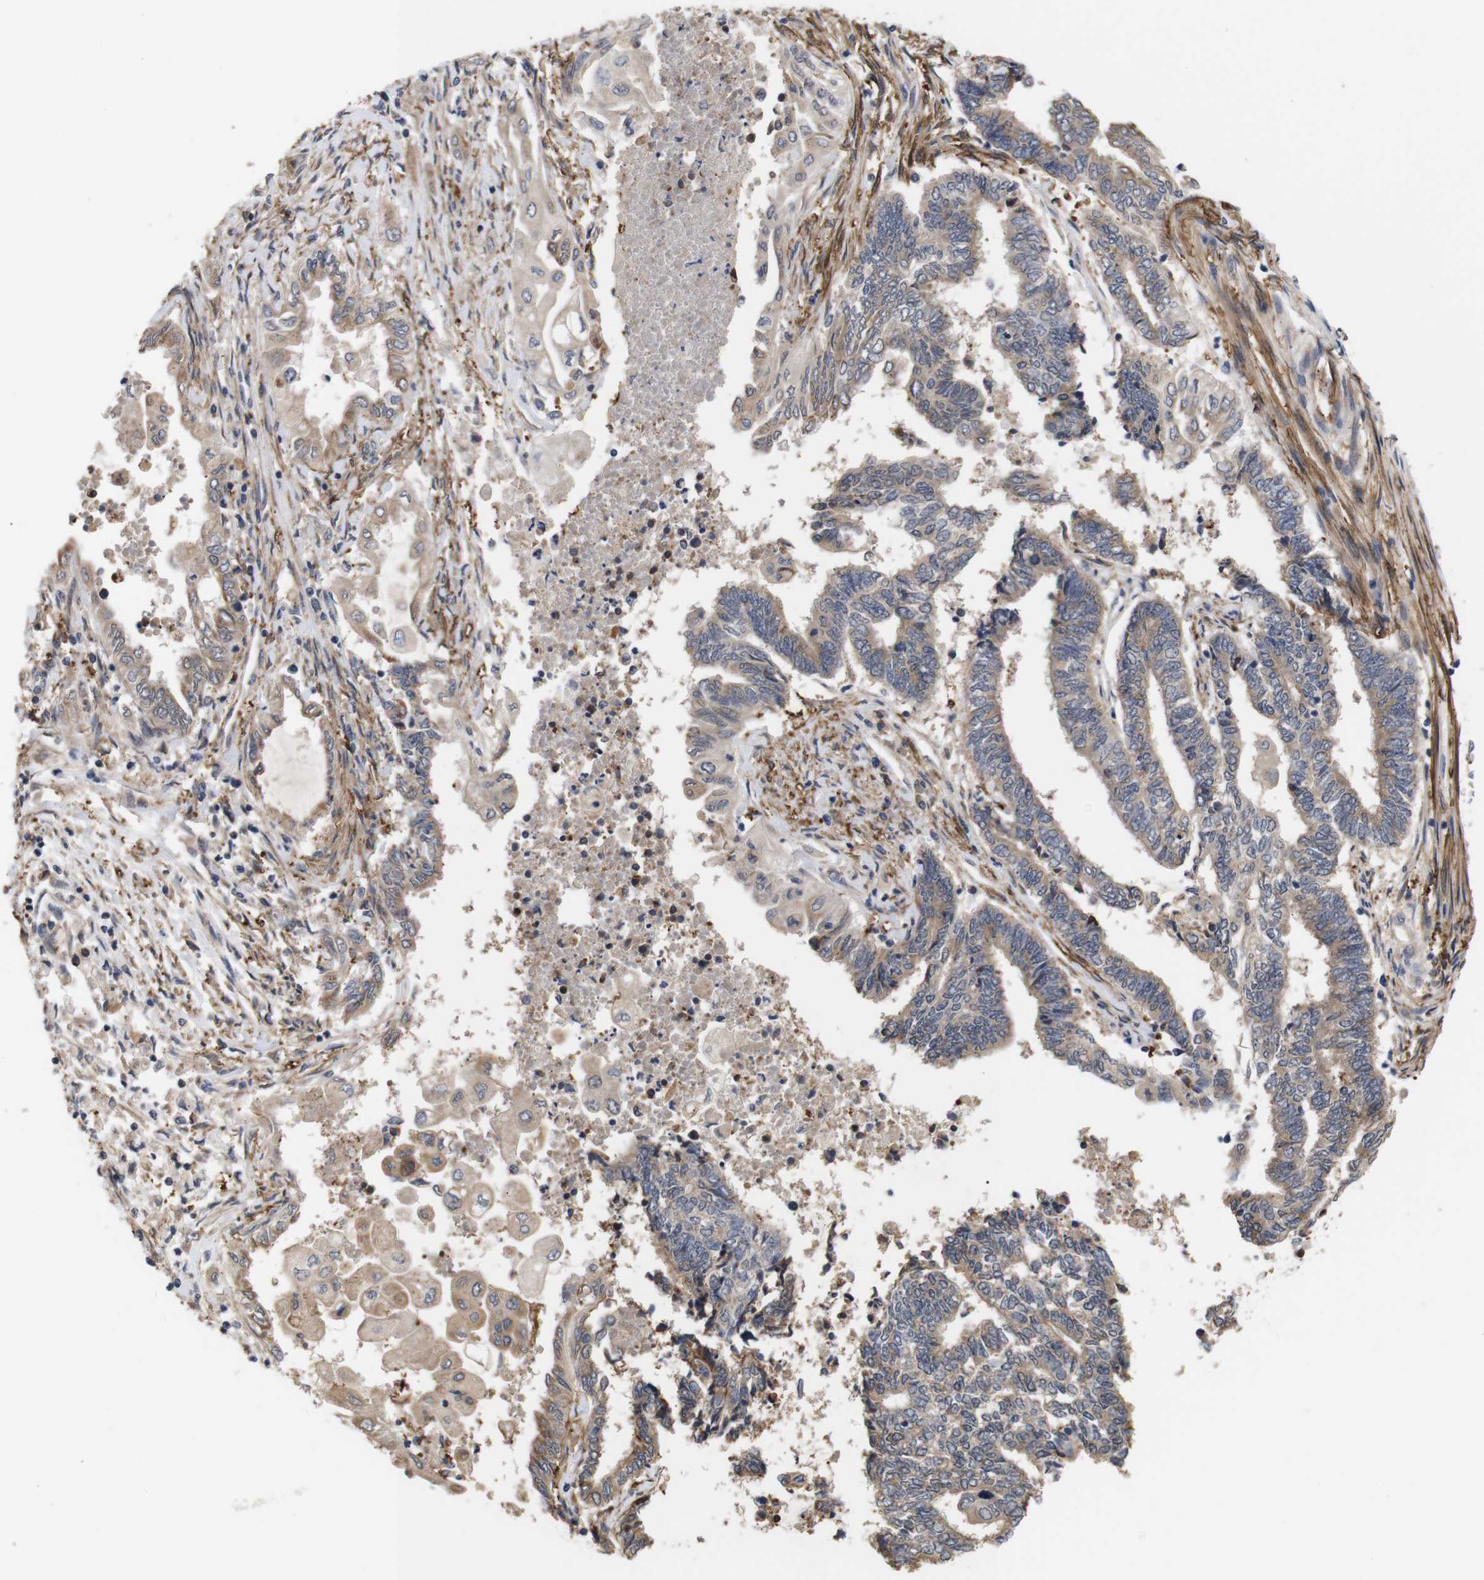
{"staining": {"intensity": "moderate", "quantity": ">75%", "location": "cytoplasmic/membranous"}, "tissue": "endometrial cancer", "cell_type": "Tumor cells", "image_type": "cancer", "snomed": [{"axis": "morphology", "description": "Adenocarcinoma, NOS"}, {"axis": "topography", "description": "Uterus"}, {"axis": "topography", "description": "Endometrium"}], "caption": "Moderate cytoplasmic/membranous staining is present in about >75% of tumor cells in endometrial cancer.", "gene": "PDLIM5", "patient": {"sex": "female", "age": 70}}